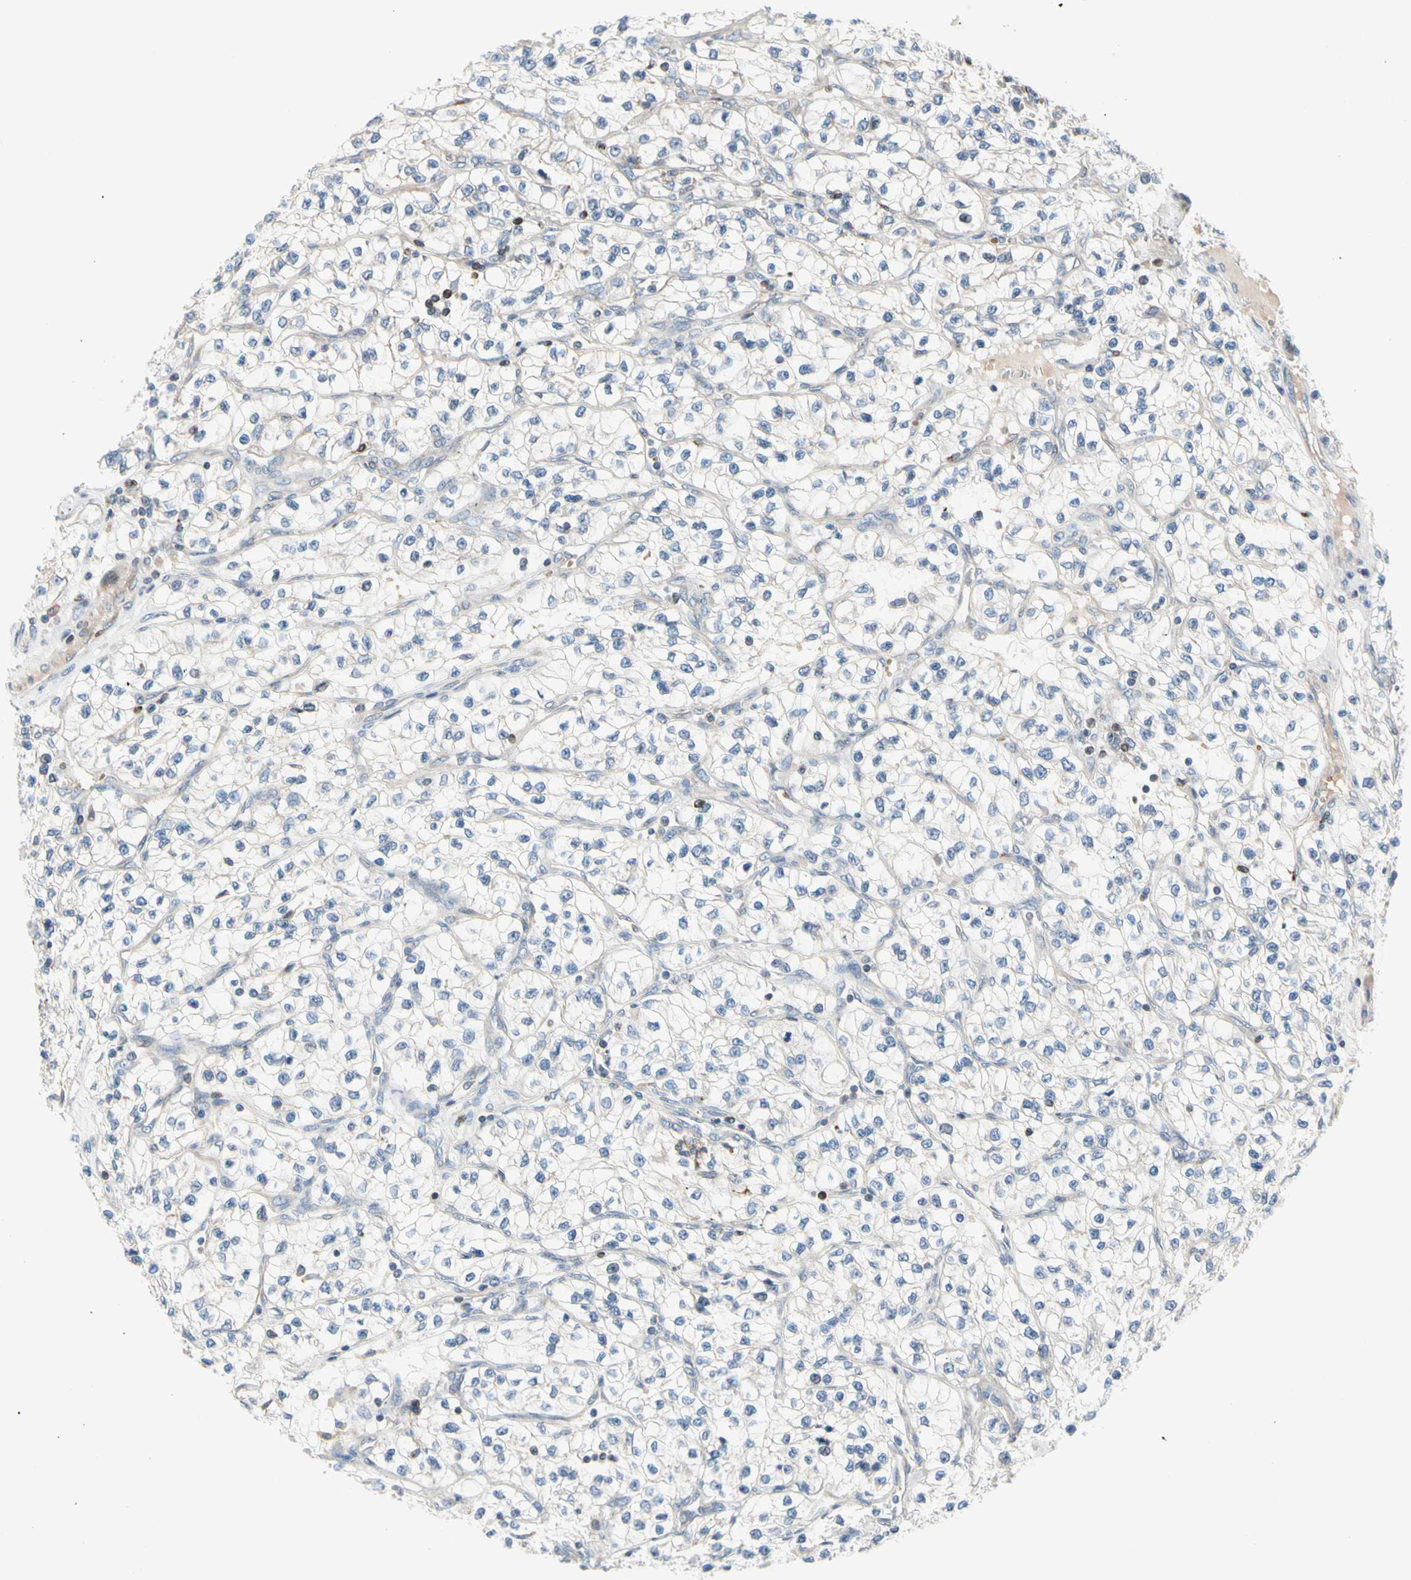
{"staining": {"intensity": "negative", "quantity": "none", "location": "none"}, "tissue": "renal cancer", "cell_type": "Tumor cells", "image_type": "cancer", "snomed": [{"axis": "morphology", "description": "Adenocarcinoma, NOS"}, {"axis": "topography", "description": "Kidney"}], "caption": "Image shows no significant protein staining in tumor cells of adenocarcinoma (renal).", "gene": "MAP3K3", "patient": {"sex": "female", "age": 57}}